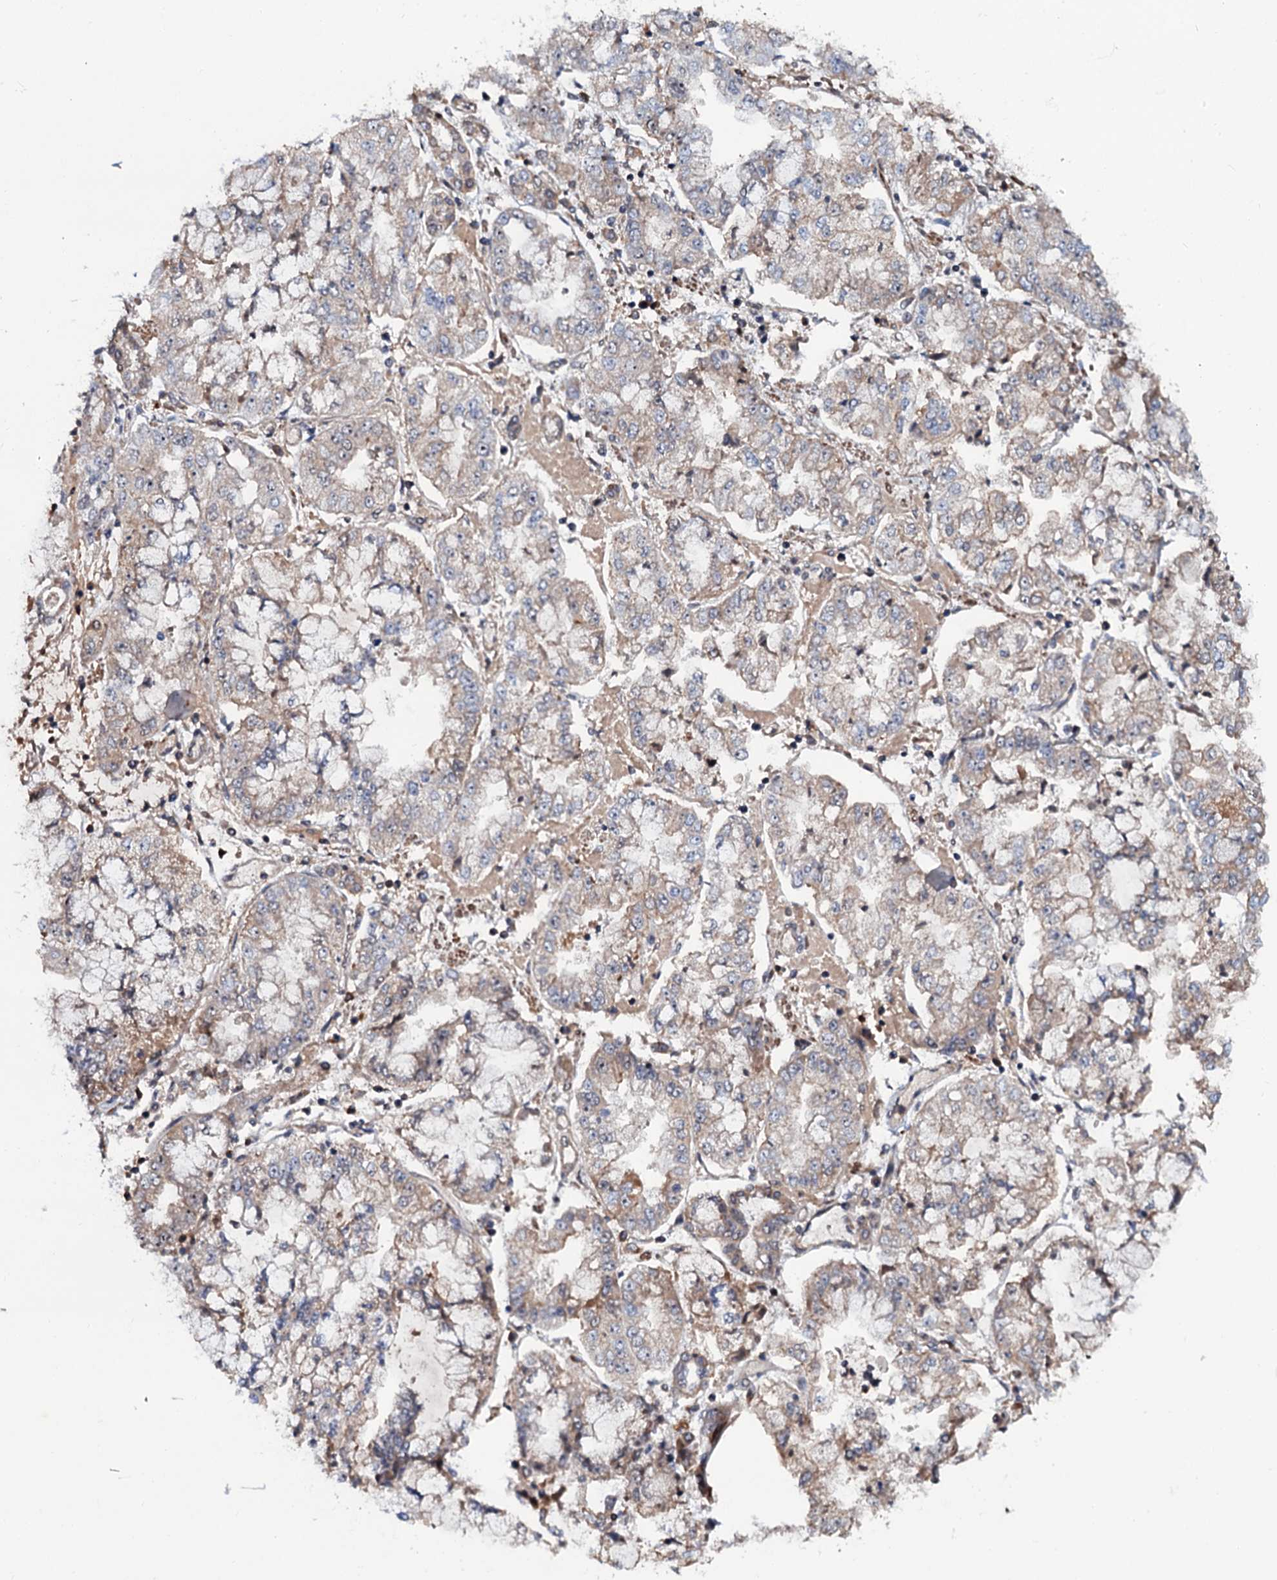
{"staining": {"intensity": "weak", "quantity": "<25%", "location": "cytoplasmic/membranous"}, "tissue": "stomach cancer", "cell_type": "Tumor cells", "image_type": "cancer", "snomed": [{"axis": "morphology", "description": "Adenocarcinoma, NOS"}, {"axis": "topography", "description": "Stomach"}], "caption": "The histopathology image demonstrates no staining of tumor cells in stomach adenocarcinoma.", "gene": "N4BP1", "patient": {"sex": "male", "age": 76}}